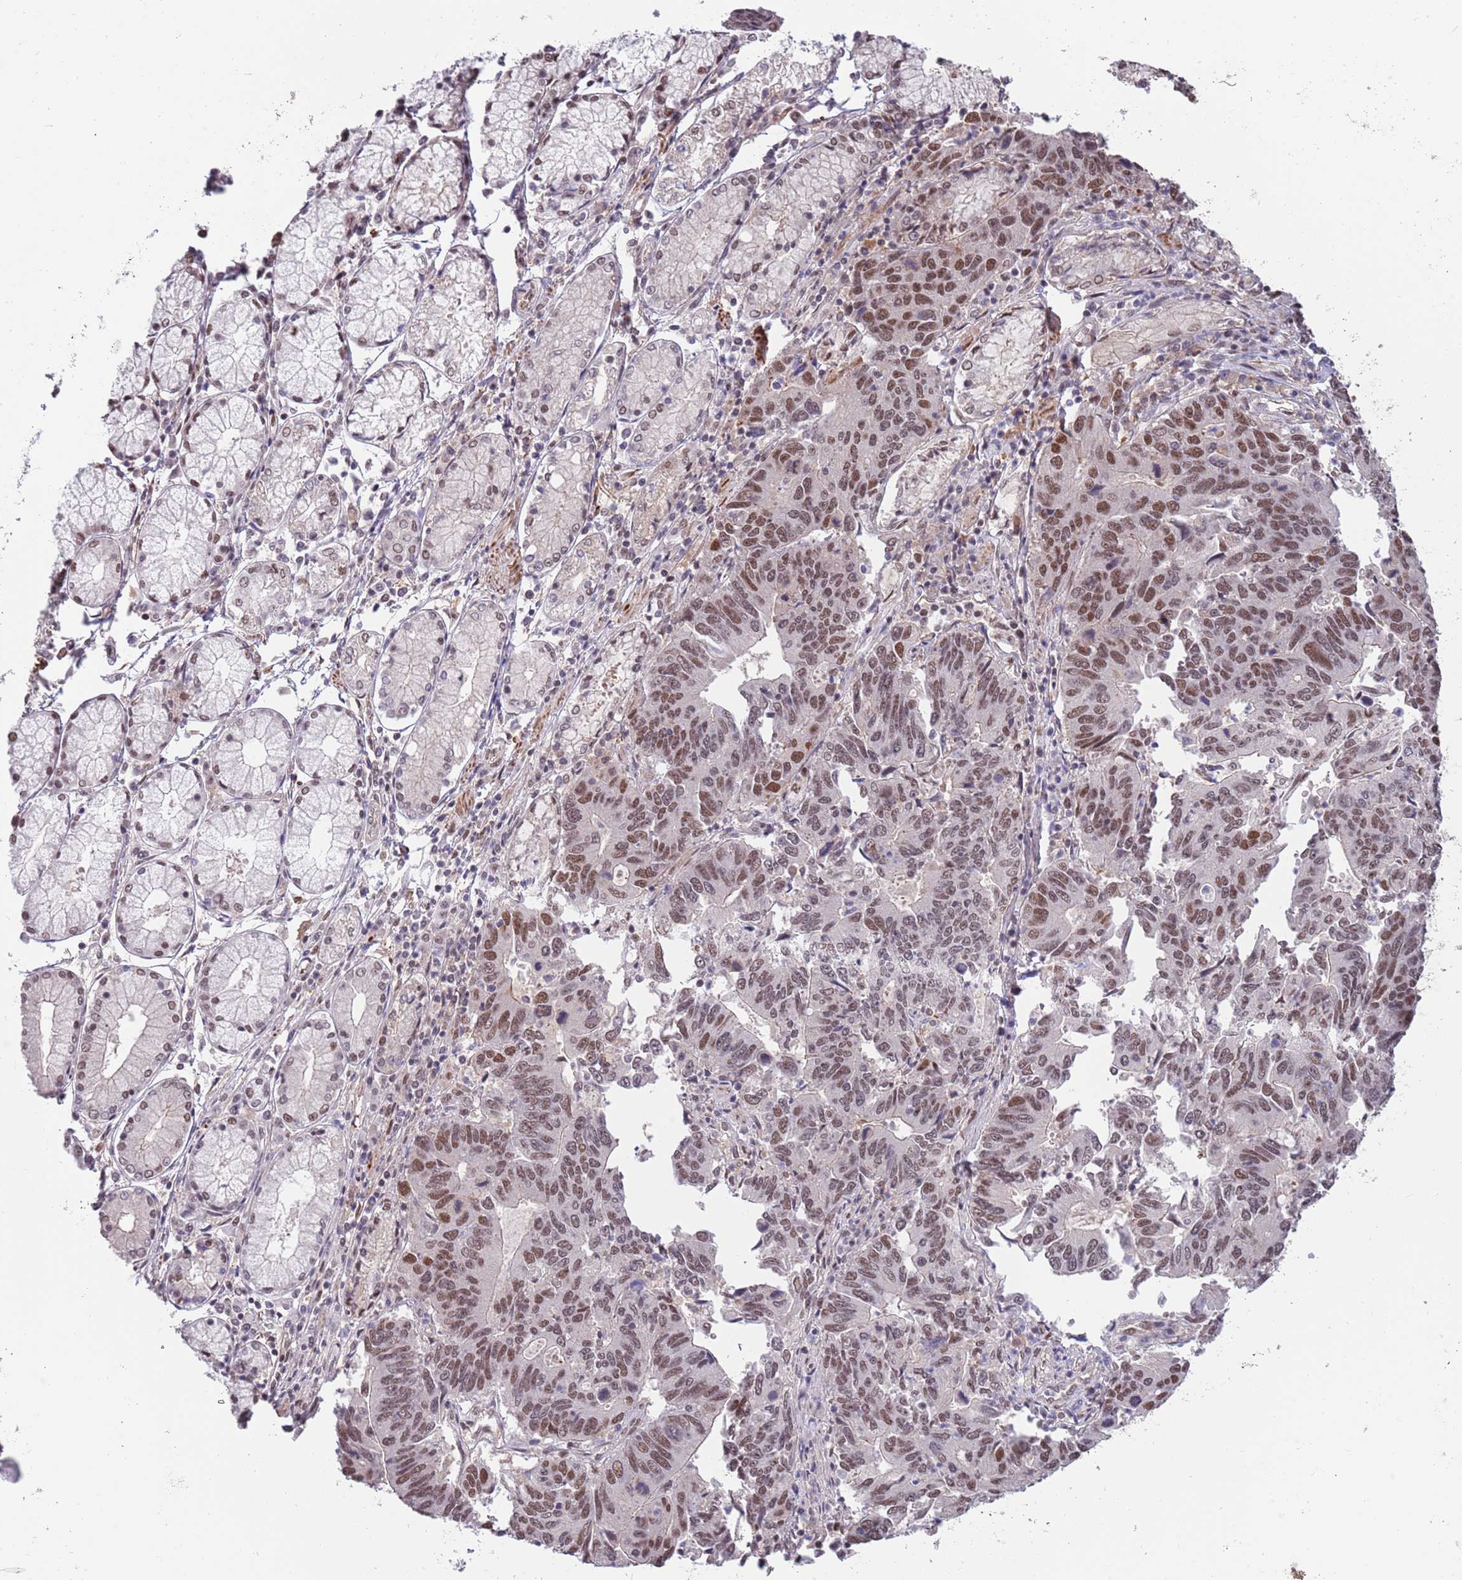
{"staining": {"intensity": "moderate", "quantity": ">75%", "location": "nuclear"}, "tissue": "stomach cancer", "cell_type": "Tumor cells", "image_type": "cancer", "snomed": [{"axis": "morphology", "description": "Adenocarcinoma, NOS"}, {"axis": "topography", "description": "Stomach"}], "caption": "A medium amount of moderate nuclear positivity is present in about >75% of tumor cells in stomach cancer (adenocarcinoma) tissue. The staining was performed using DAB (3,3'-diaminobenzidine), with brown indicating positive protein expression. Nuclei are stained blue with hematoxylin.", "gene": "ZBTB7A", "patient": {"sex": "male", "age": 59}}